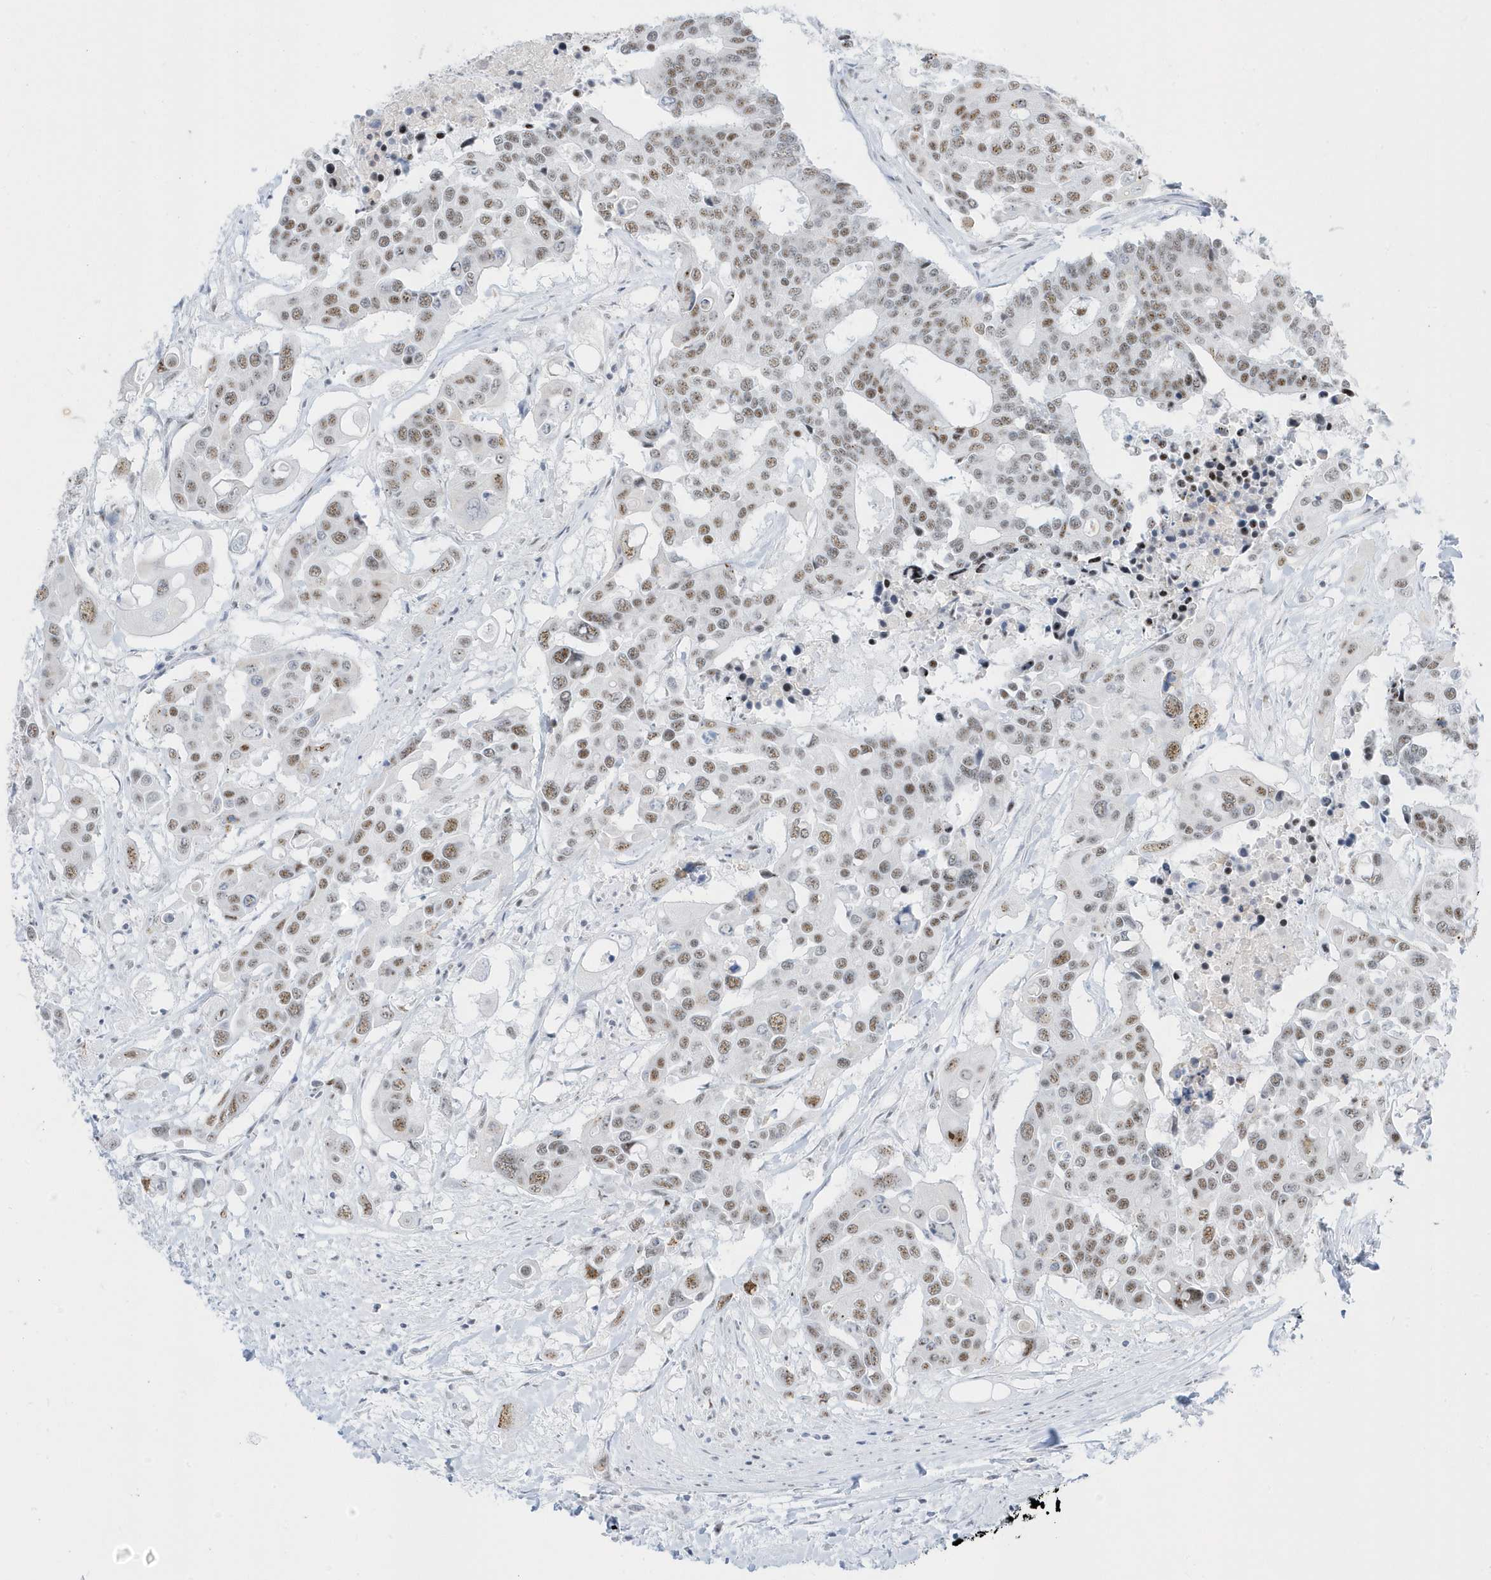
{"staining": {"intensity": "weak", "quantity": ">75%", "location": "nuclear"}, "tissue": "colorectal cancer", "cell_type": "Tumor cells", "image_type": "cancer", "snomed": [{"axis": "morphology", "description": "Adenocarcinoma, NOS"}, {"axis": "topography", "description": "Colon"}], "caption": "A photomicrograph of human colorectal cancer stained for a protein reveals weak nuclear brown staining in tumor cells.", "gene": "PLEKHN1", "patient": {"sex": "male", "age": 77}}